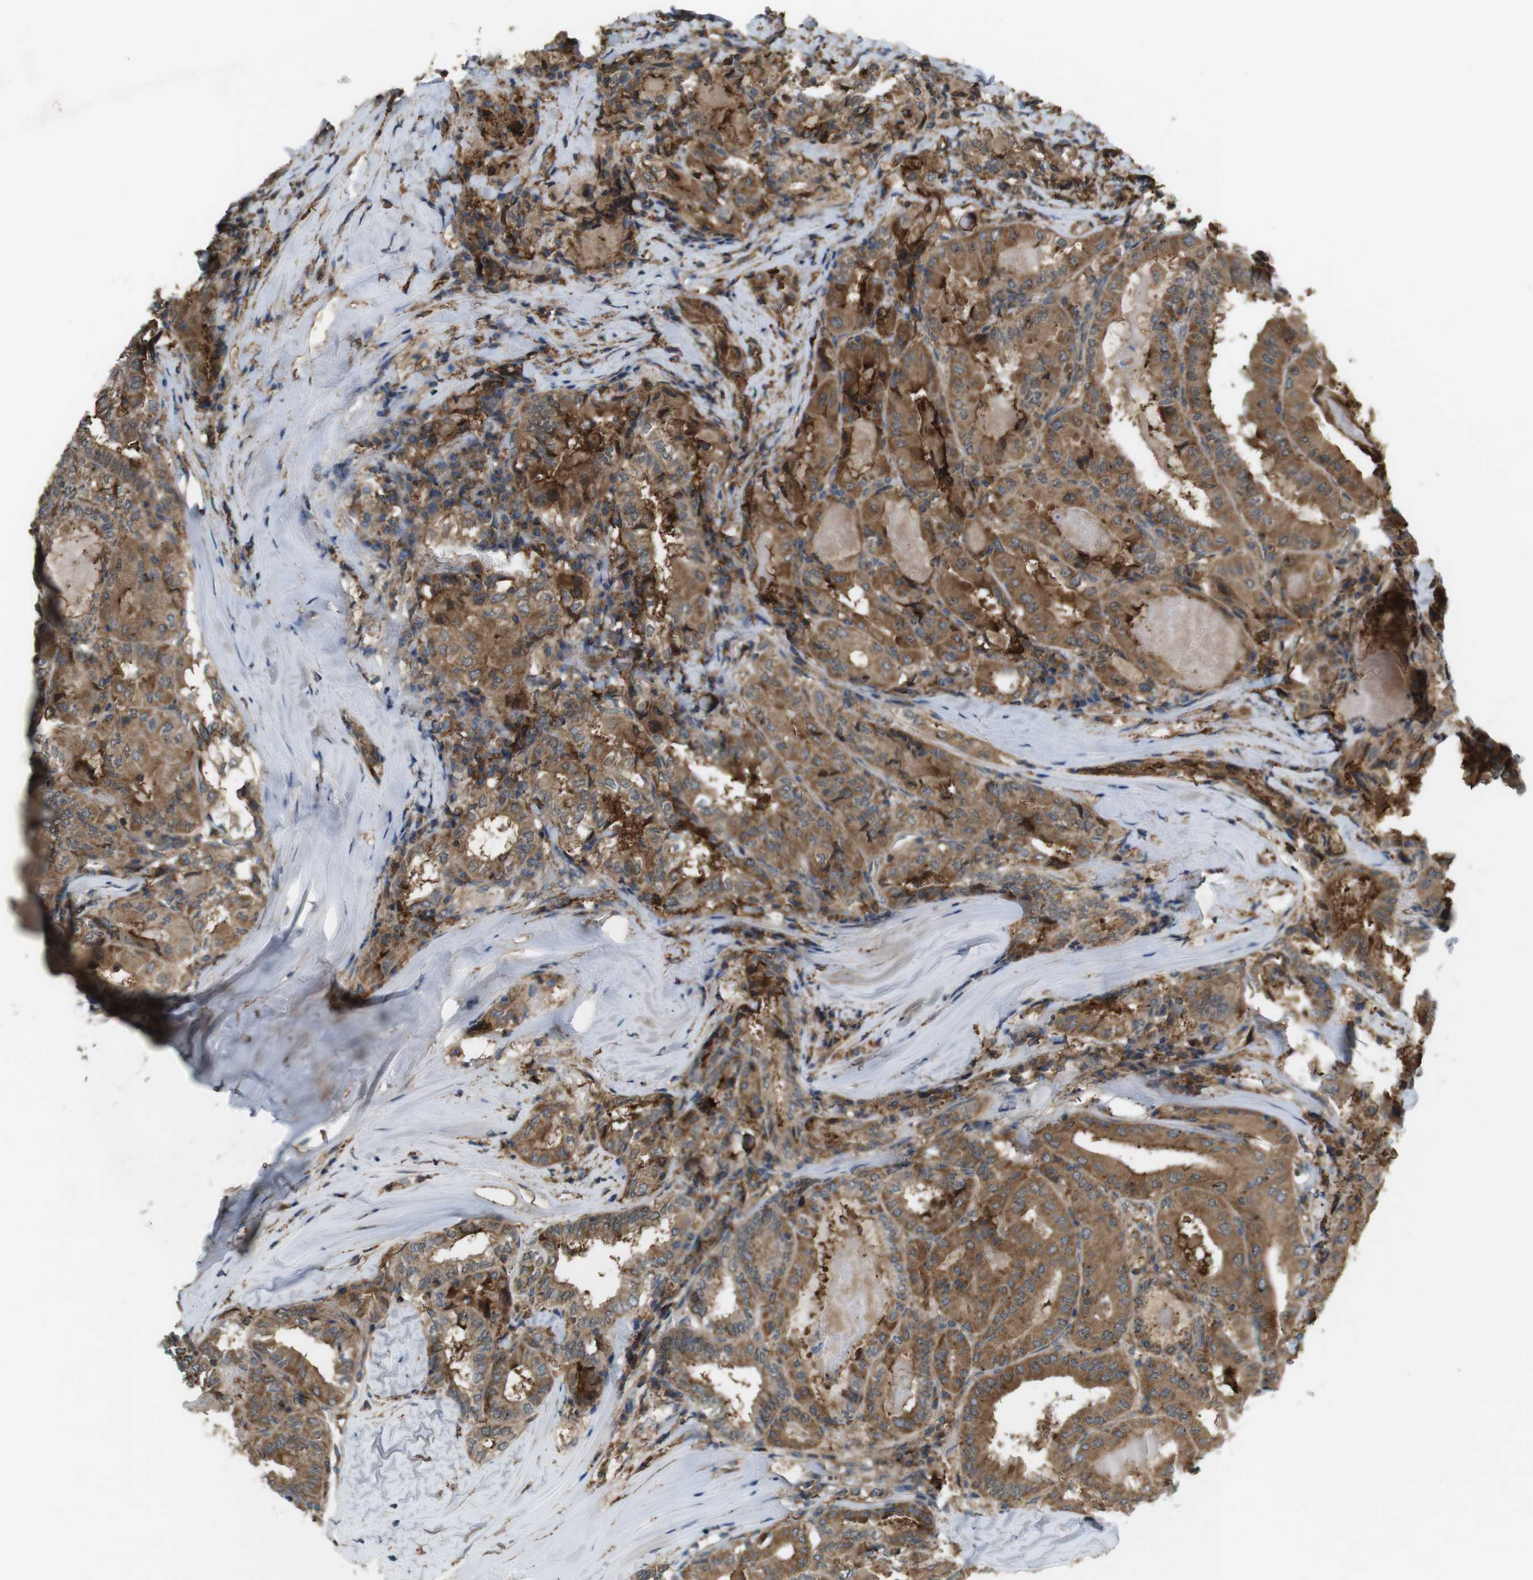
{"staining": {"intensity": "moderate", "quantity": ">75%", "location": "cytoplasmic/membranous"}, "tissue": "thyroid cancer", "cell_type": "Tumor cells", "image_type": "cancer", "snomed": [{"axis": "morphology", "description": "Papillary adenocarcinoma, NOS"}, {"axis": "topography", "description": "Thyroid gland"}], "caption": "Papillary adenocarcinoma (thyroid) stained with a brown dye displays moderate cytoplasmic/membranous positive staining in approximately >75% of tumor cells.", "gene": "DDAH2", "patient": {"sex": "female", "age": 42}}